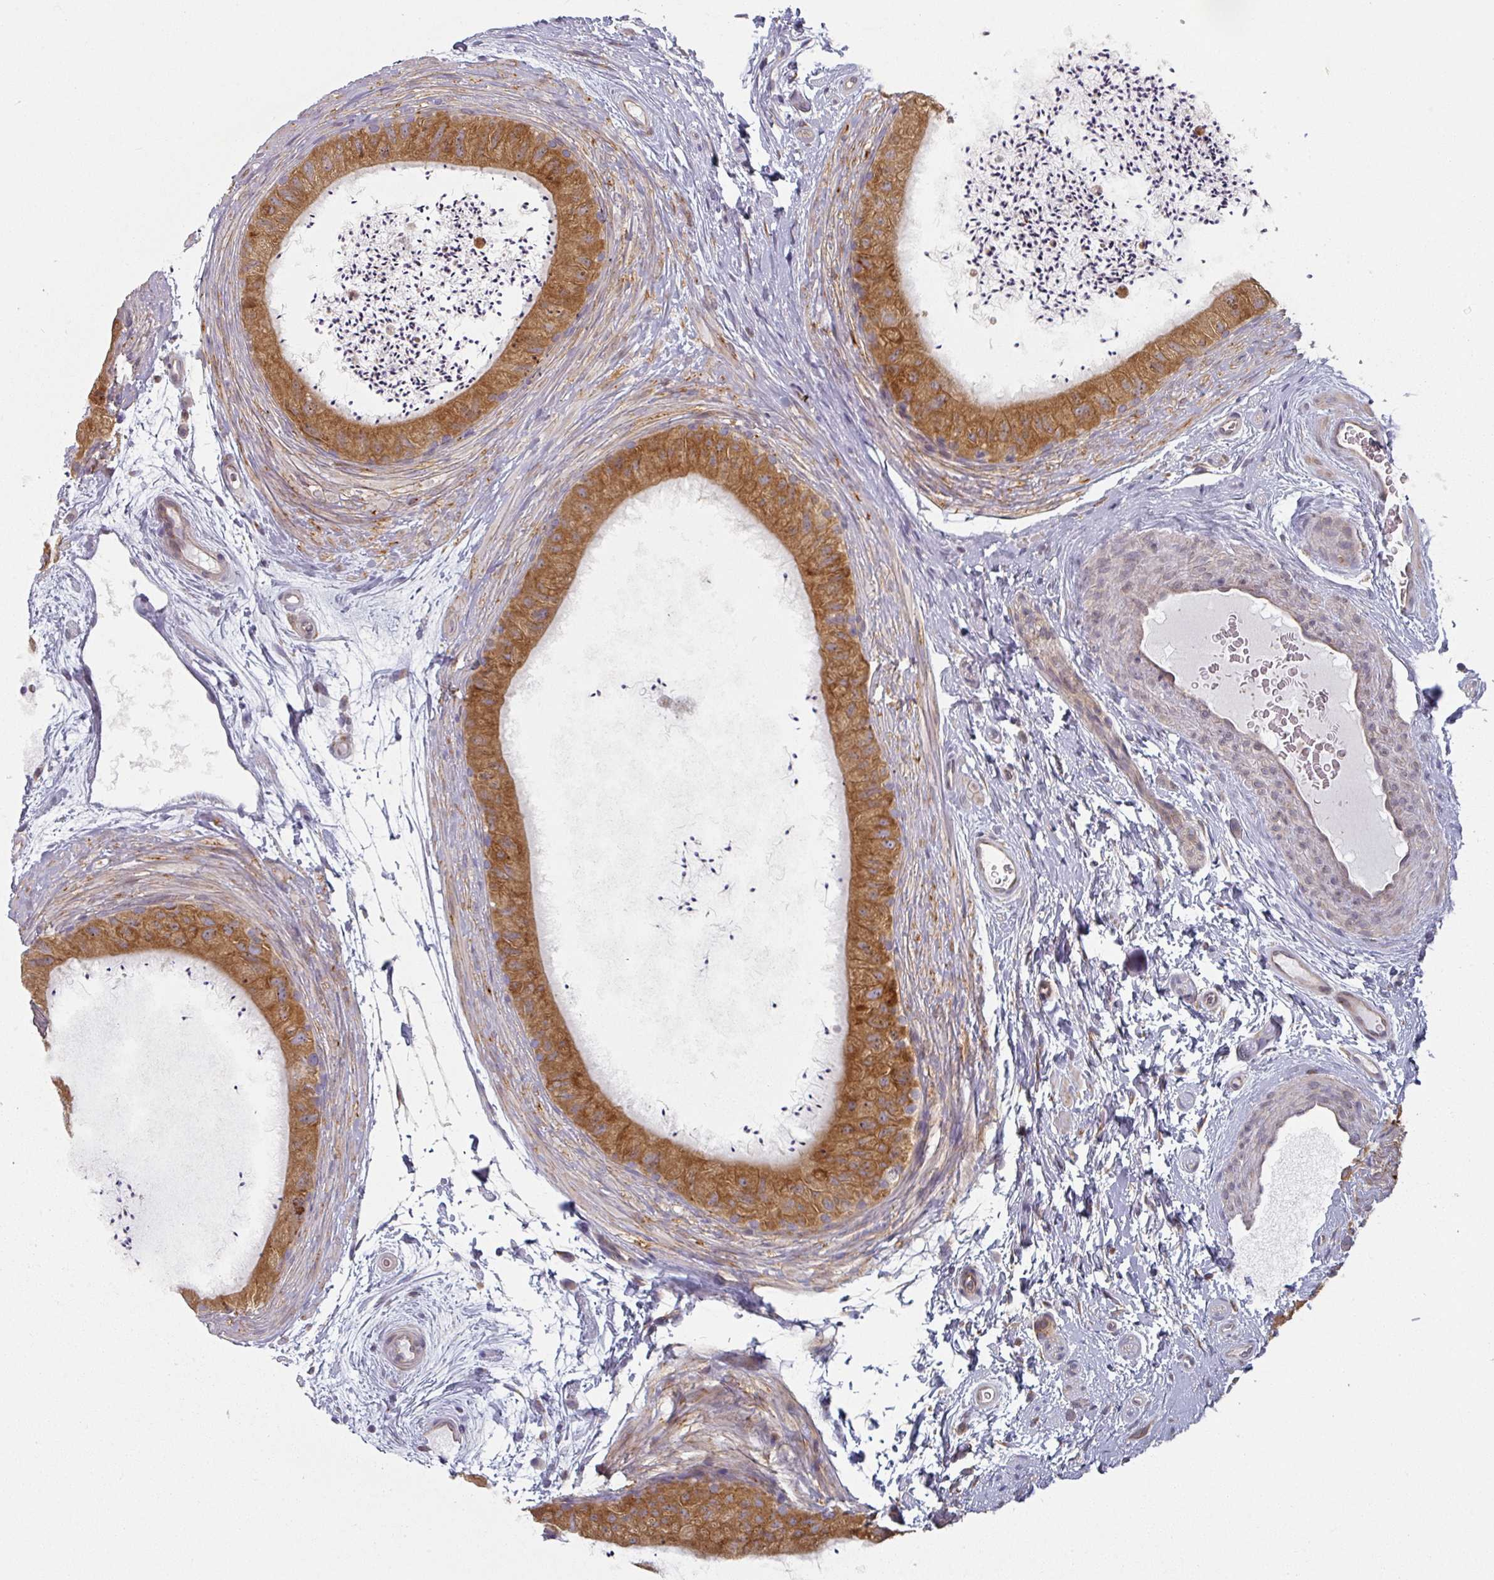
{"staining": {"intensity": "strong", "quantity": ">75%", "location": "cytoplasmic/membranous"}, "tissue": "epididymis", "cell_type": "Glandular cells", "image_type": "normal", "snomed": [{"axis": "morphology", "description": "Normal tissue, NOS"}, {"axis": "topography", "description": "Epididymis"}], "caption": "The micrograph demonstrates staining of benign epididymis, revealing strong cytoplasmic/membranous protein expression (brown color) within glandular cells.", "gene": "TAPT1", "patient": {"sex": "male", "age": 50}}